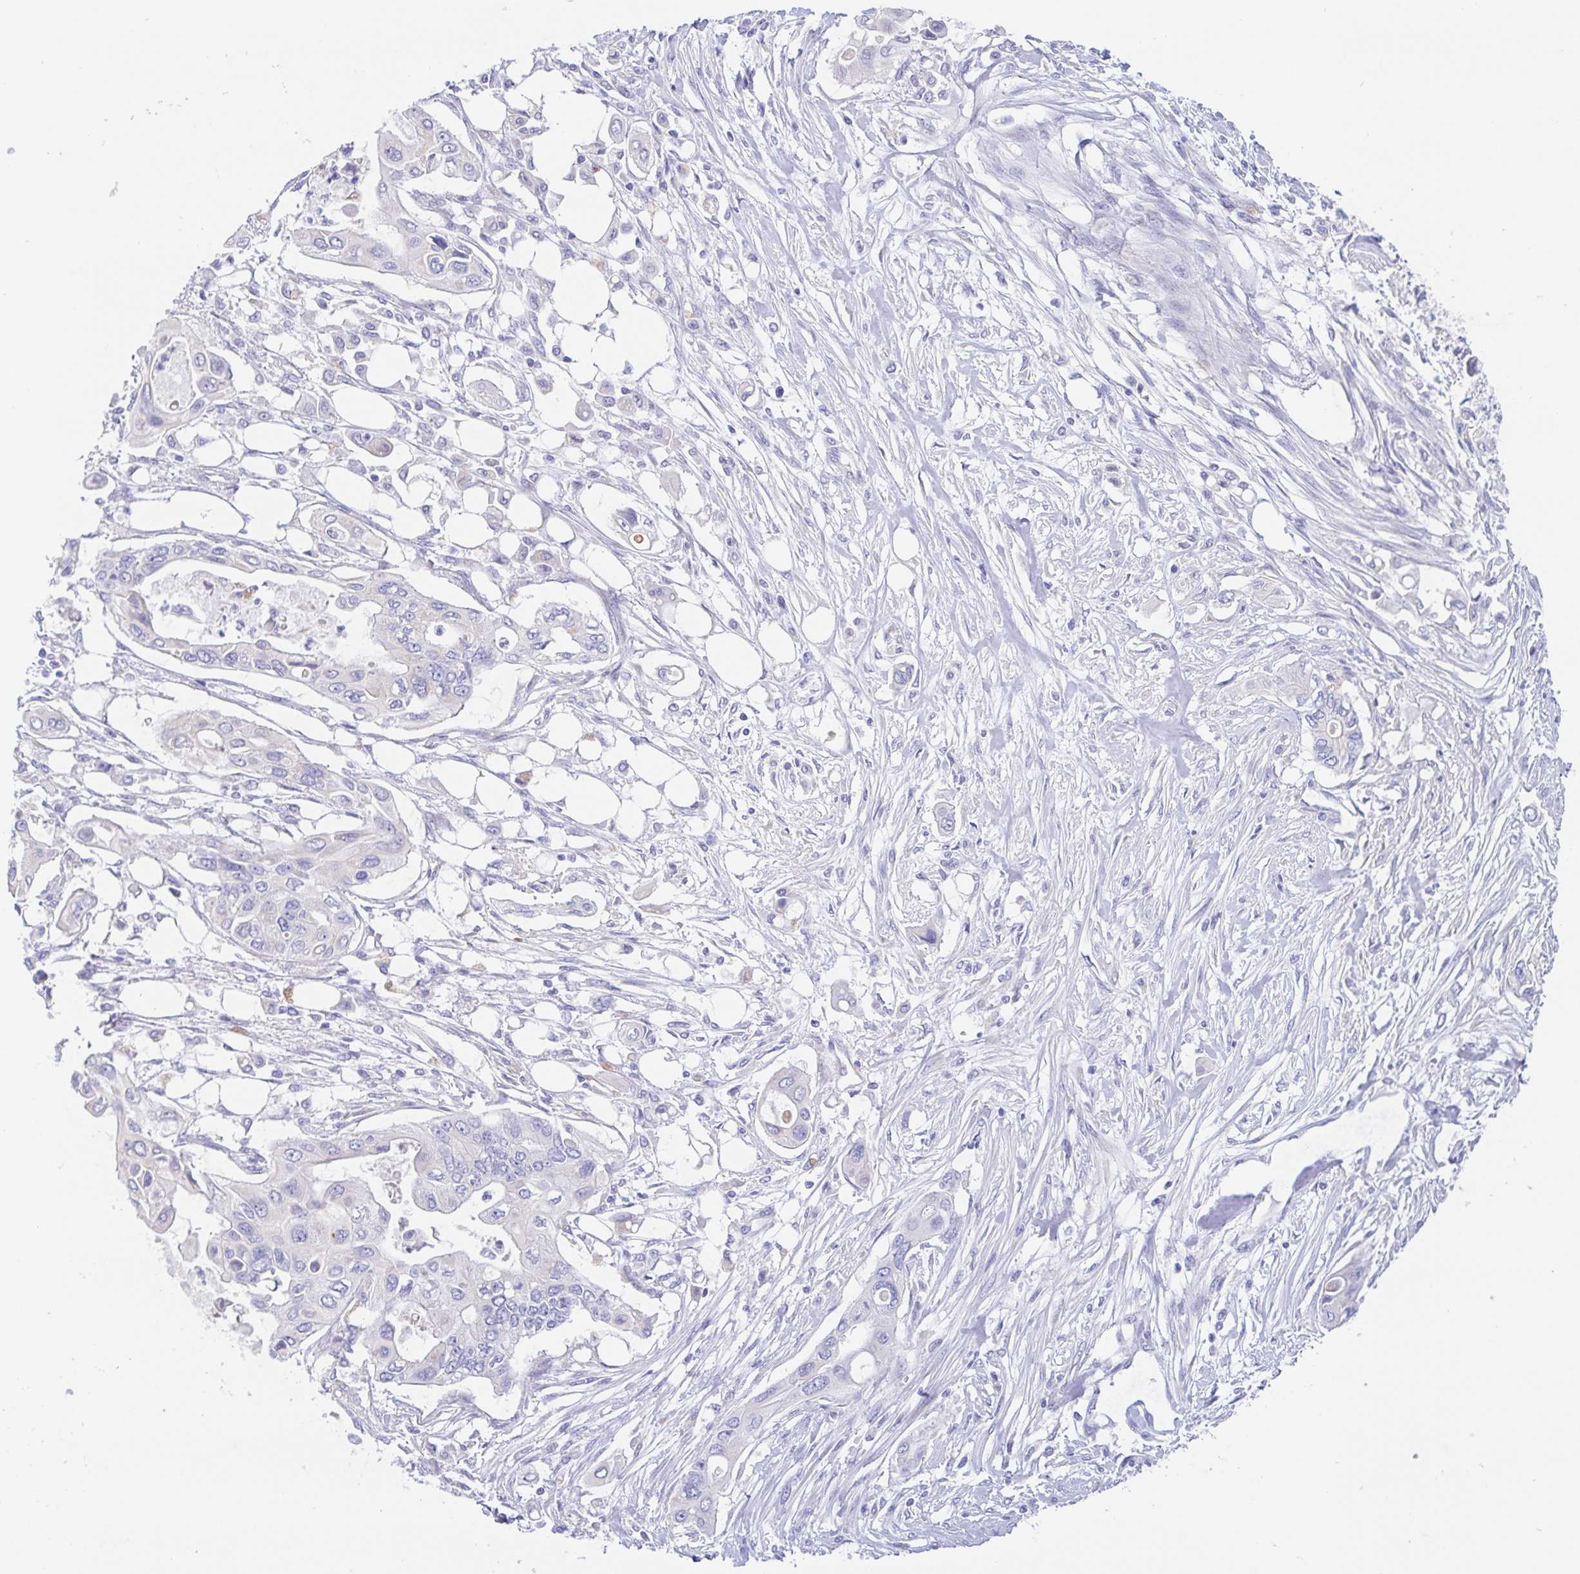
{"staining": {"intensity": "negative", "quantity": "none", "location": "none"}, "tissue": "pancreatic cancer", "cell_type": "Tumor cells", "image_type": "cancer", "snomed": [{"axis": "morphology", "description": "Adenocarcinoma, NOS"}, {"axis": "topography", "description": "Pancreas"}], "caption": "DAB immunohistochemical staining of adenocarcinoma (pancreatic) reveals no significant staining in tumor cells.", "gene": "SCG3", "patient": {"sex": "female", "age": 63}}